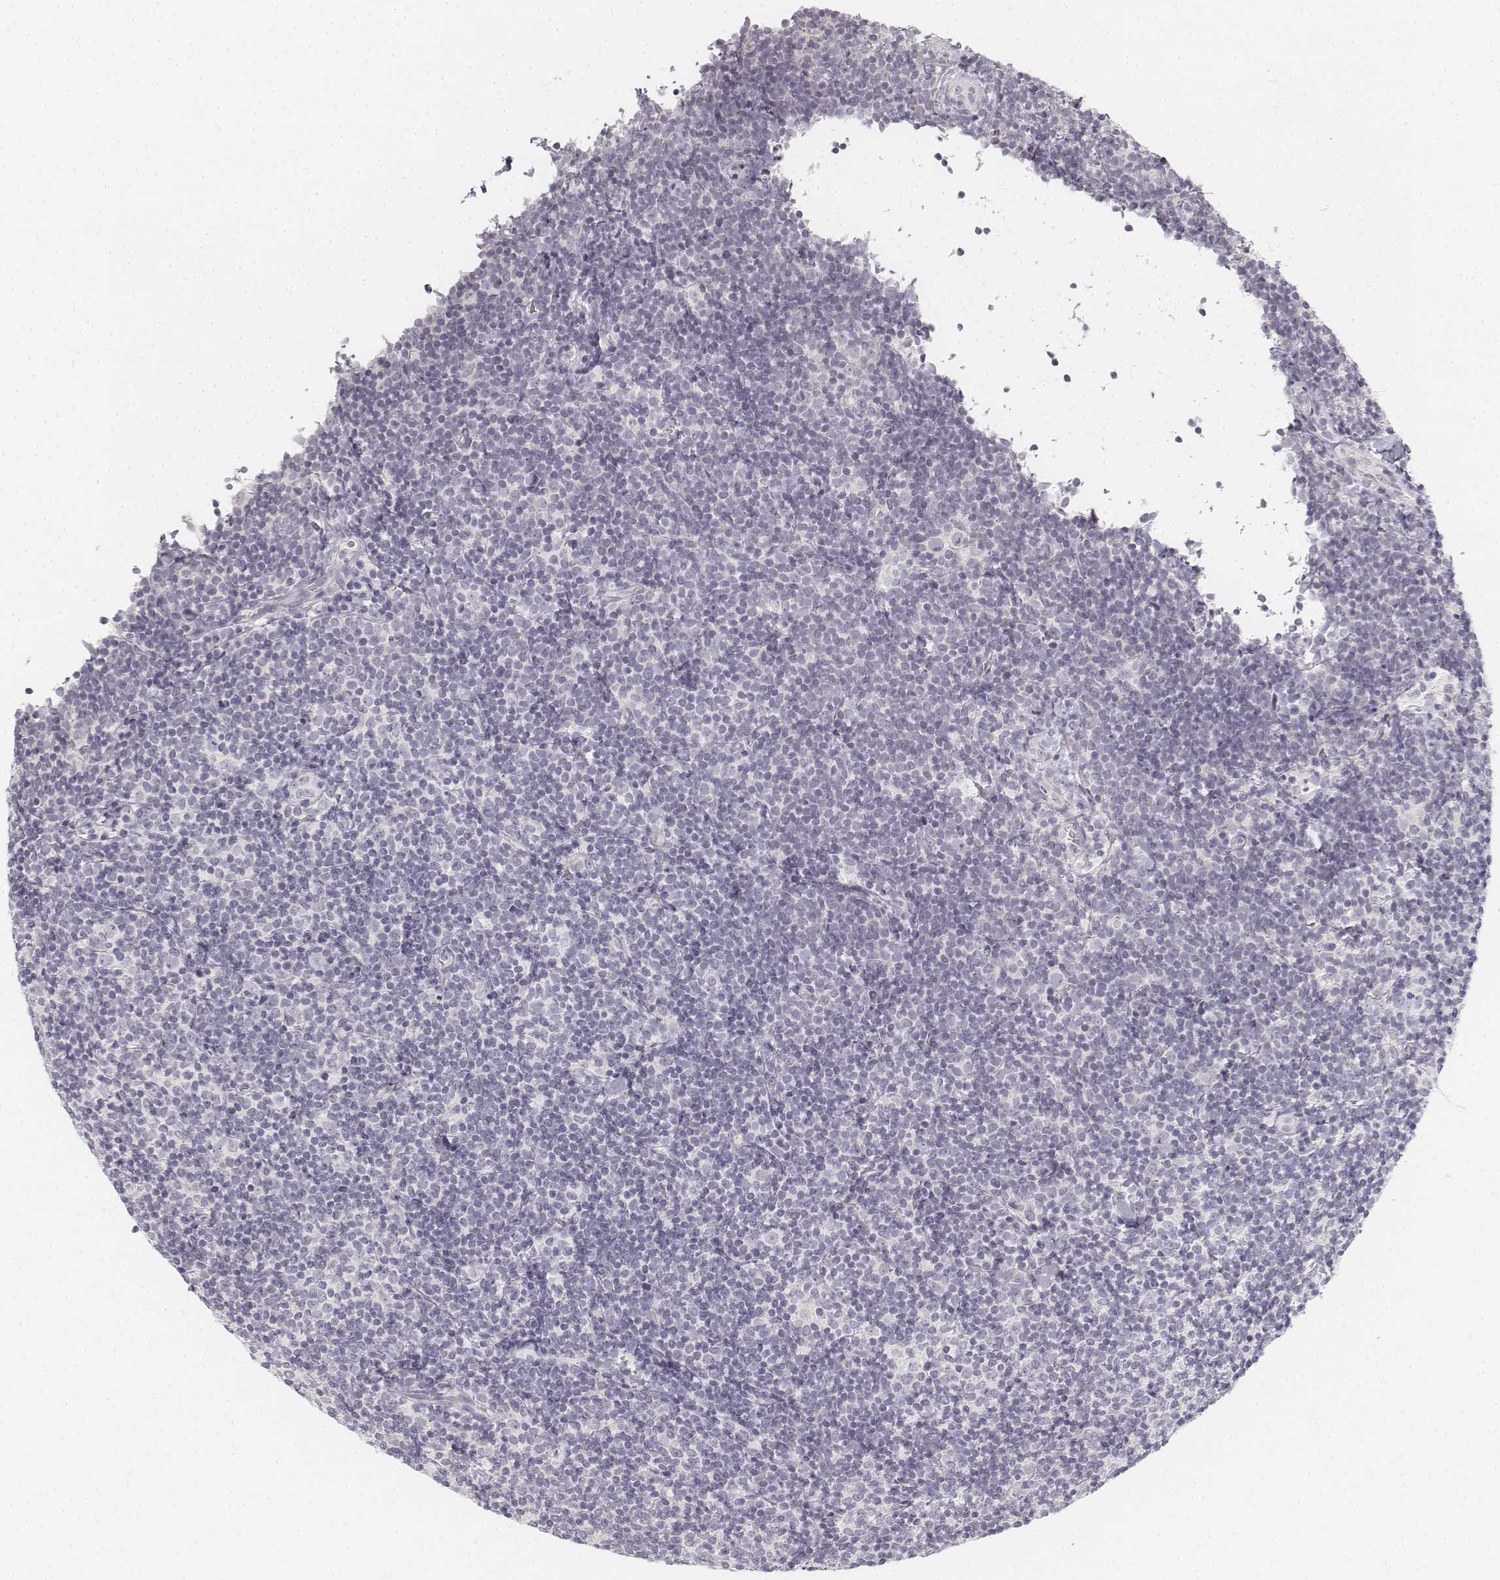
{"staining": {"intensity": "negative", "quantity": "none", "location": "none"}, "tissue": "lymphoma", "cell_type": "Tumor cells", "image_type": "cancer", "snomed": [{"axis": "morphology", "description": "Malignant lymphoma, non-Hodgkin's type, Low grade"}, {"axis": "topography", "description": "Lymph node"}], "caption": "Immunohistochemistry photomicrograph of human lymphoma stained for a protein (brown), which demonstrates no expression in tumor cells. (Immunohistochemistry (ihc), brightfield microscopy, high magnification).", "gene": "DSG4", "patient": {"sex": "female", "age": 56}}